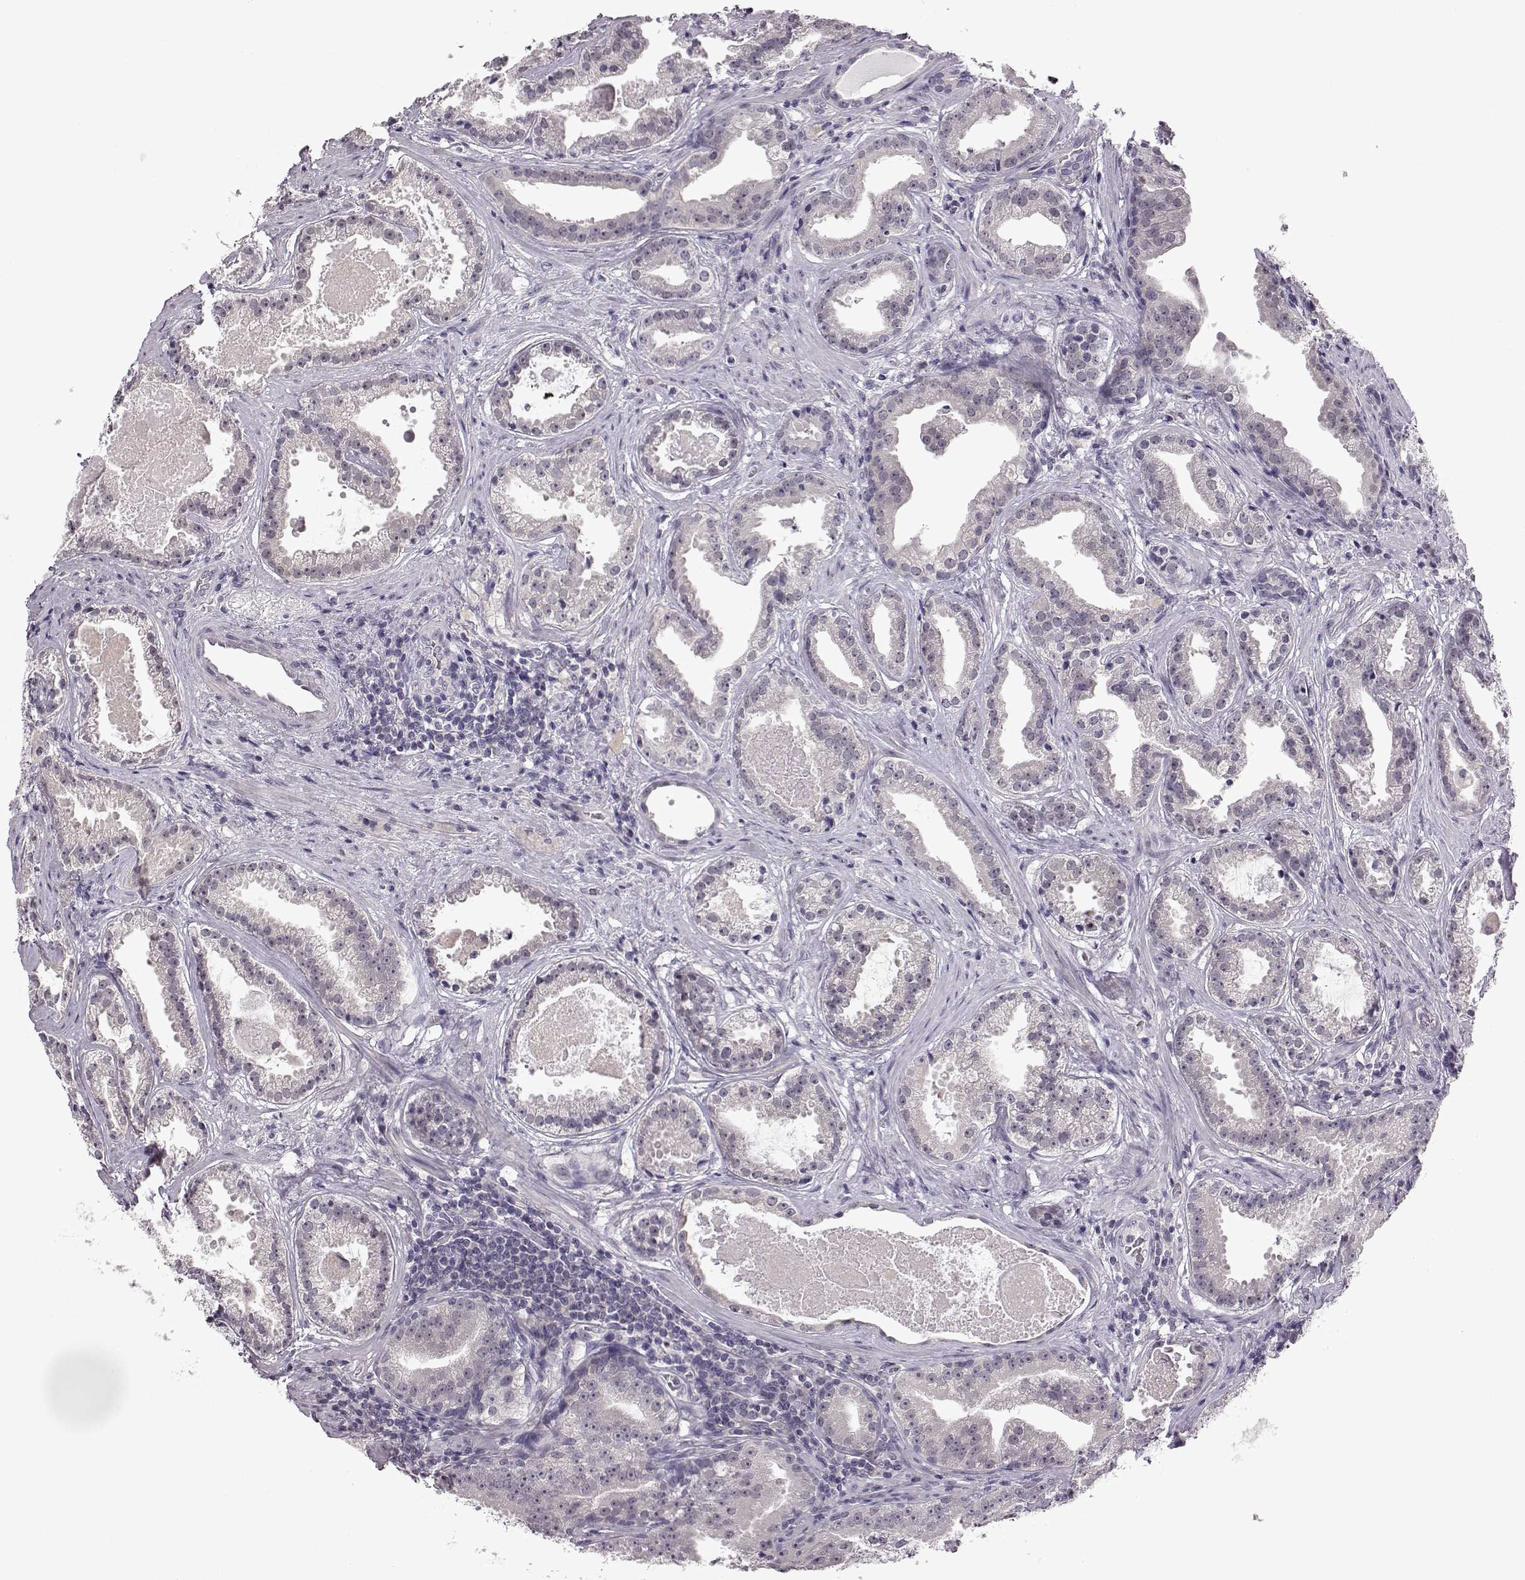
{"staining": {"intensity": "negative", "quantity": "none", "location": "none"}, "tissue": "prostate cancer", "cell_type": "Tumor cells", "image_type": "cancer", "snomed": [{"axis": "morphology", "description": "Adenocarcinoma, NOS"}, {"axis": "morphology", "description": "Adenocarcinoma, High grade"}, {"axis": "topography", "description": "Prostate"}], "caption": "Immunohistochemical staining of human adenocarcinoma (high-grade) (prostate) exhibits no significant staining in tumor cells.", "gene": "C10orf62", "patient": {"sex": "male", "age": 64}}